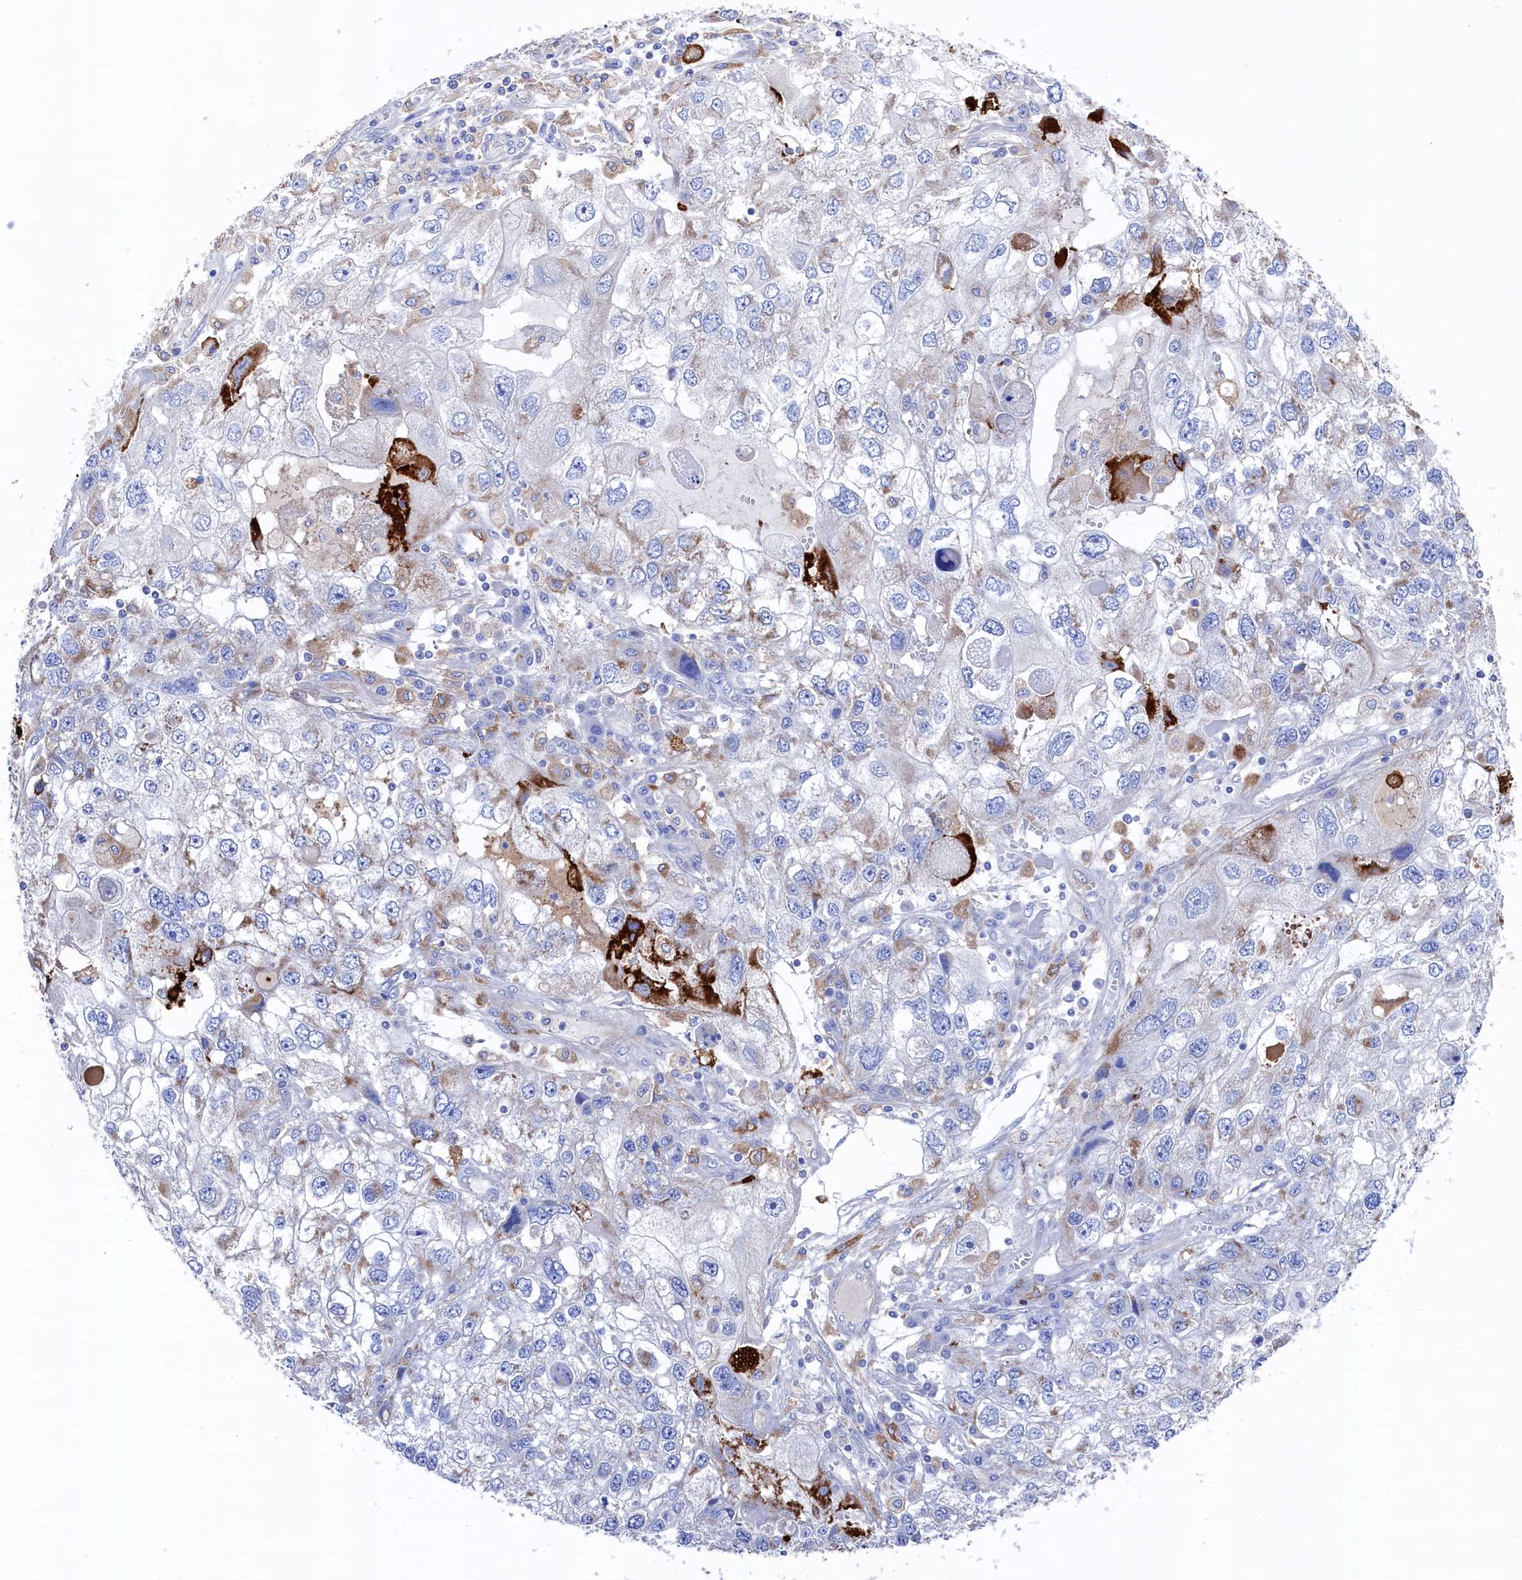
{"staining": {"intensity": "negative", "quantity": "none", "location": "none"}, "tissue": "endometrial cancer", "cell_type": "Tumor cells", "image_type": "cancer", "snomed": [{"axis": "morphology", "description": "Adenocarcinoma, NOS"}, {"axis": "topography", "description": "Endometrium"}], "caption": "Tumor cells are negative for brown protein staining in endometrial cancer (adenocarcinoma).", "gene": "C12orf73", "patient": {"sex": "female", "age": 49}}